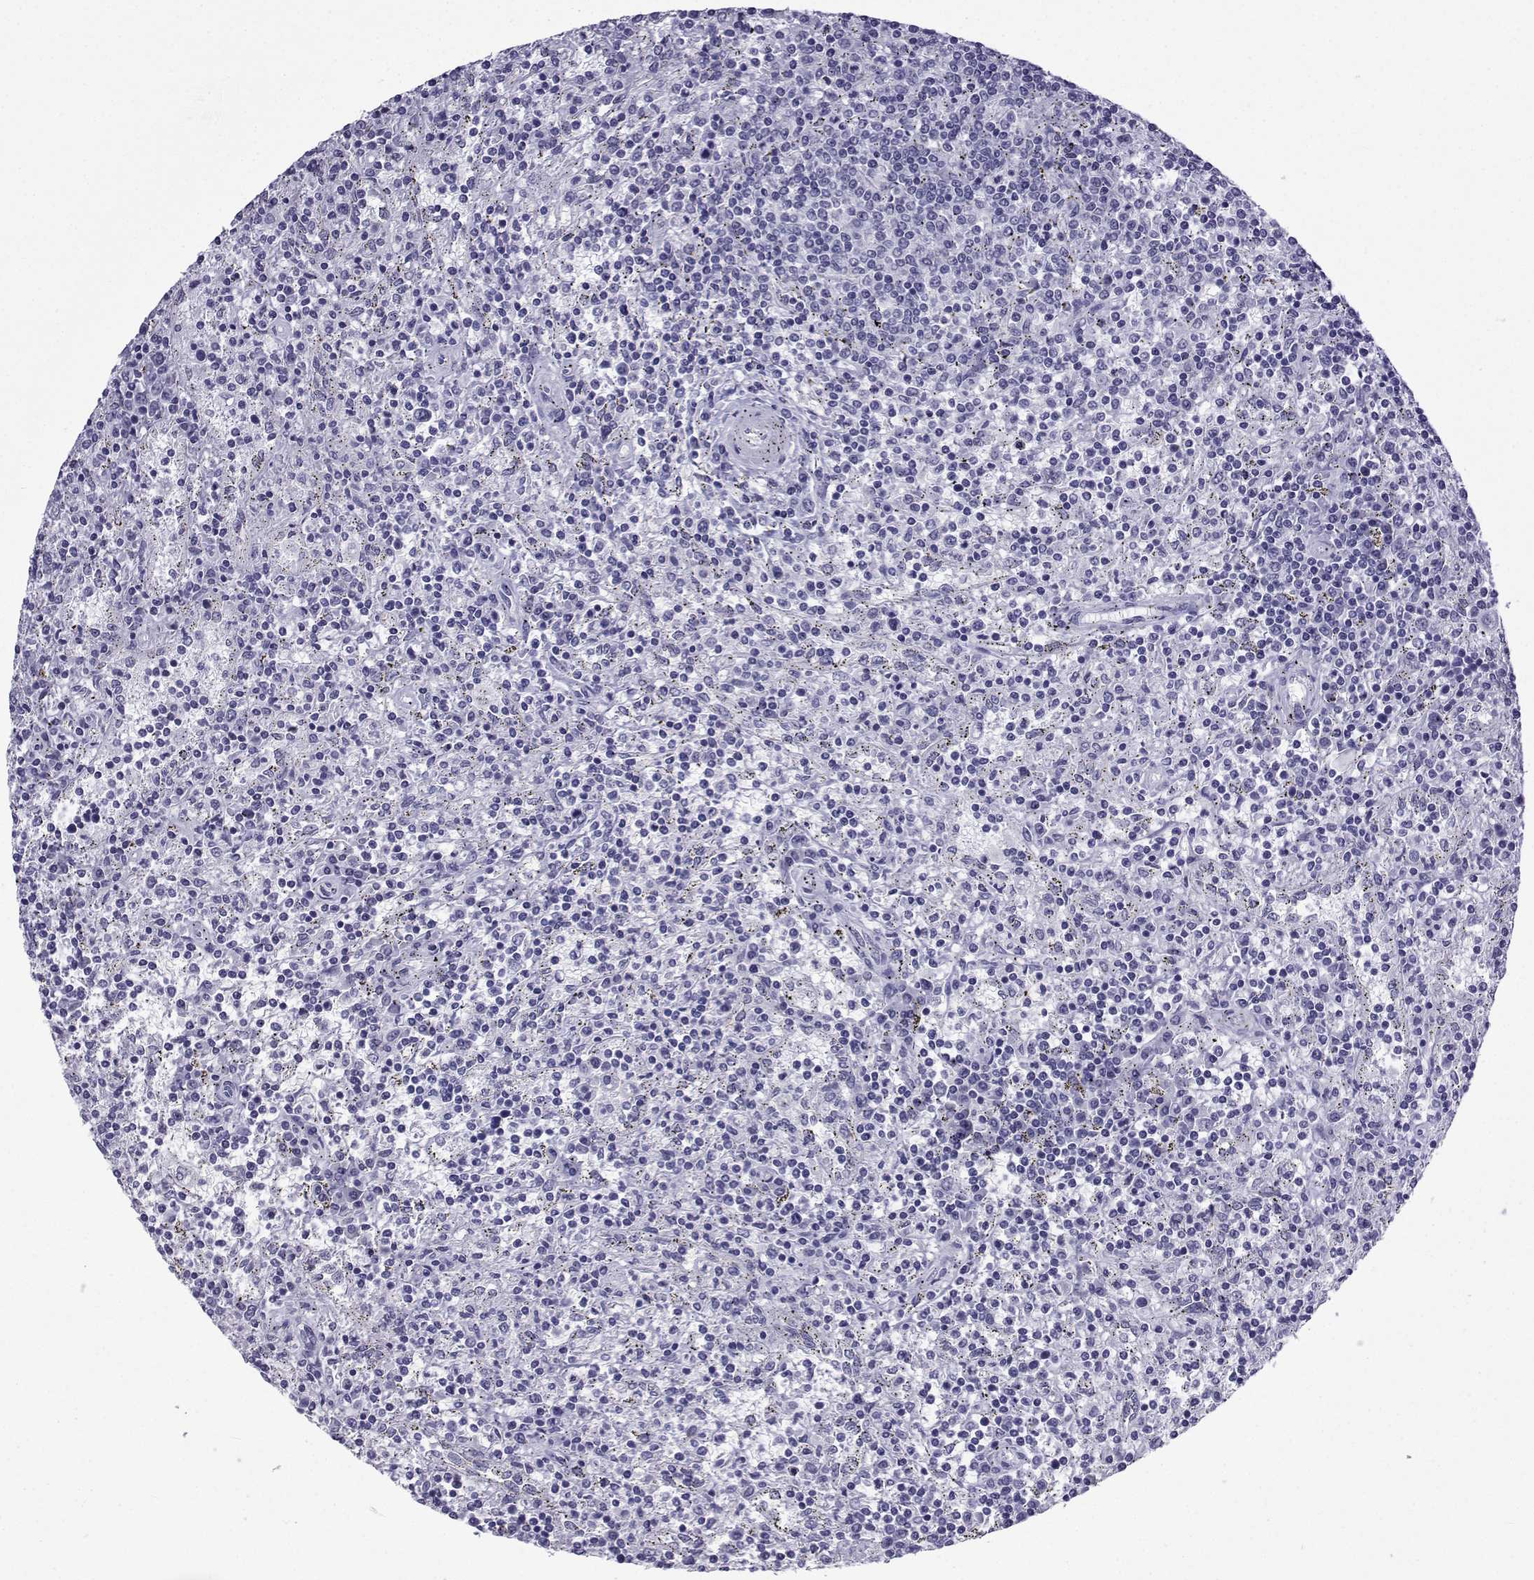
{"staining": {"intensity": "negative", "quantity": "none", "location": "none"}, "tissue": "lymphoma", "cell_type": "Tumor cells", "image_type": "cancer", "snomed": [{"axis": "morphology", "description": "Malignant lymphoma, non-Hodgkin's type, Low grade"}, {"axis": "topography", "description": "Spleen"}], "caption": "The photomicrograph shows no significant expression in tumor cells of low-grade malignant lymphoma, non-Hodgkin's type.", "gene": "ACRBP", "patient": {"sex": "male", "age": 62}}